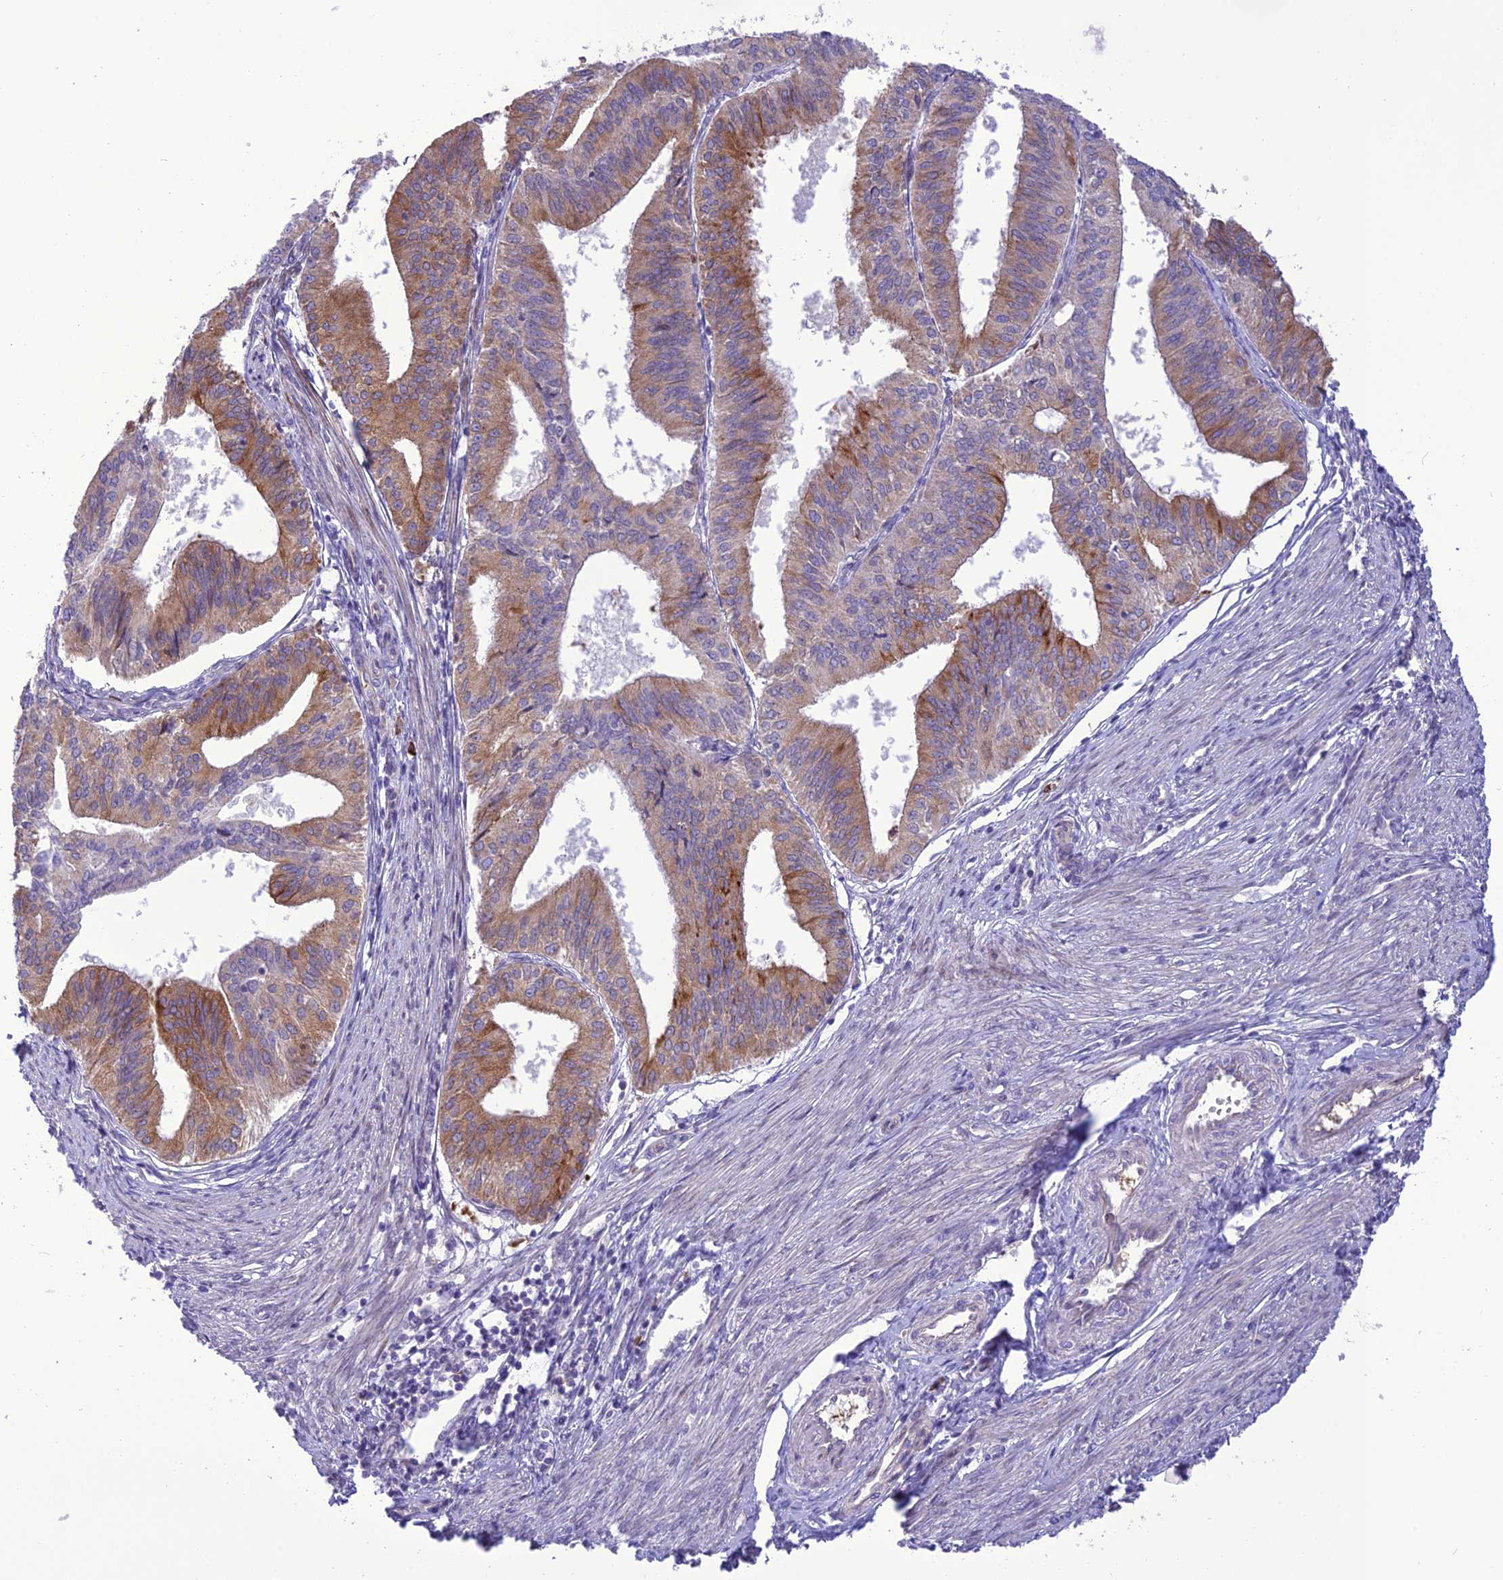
{"staining": {"intensity": "moderate", "quantity": "25%-75%", "location": "cytoplasmic/membranous"}, "tissue": "endometrial cancer", "cell_type": "Tumor cells", "image_type": "cancer", "snomed": [{"axis": "morphology", "description": "Adenocarcinoma, NOS"}, {"axis": "topography", "description": "Endometrium"}], "caption": "Immunohistochemistry (IHC) micrograph of endometrial adenocarcinoma stained for a protein (brown), which demonstrates medium levels of moderate cytoplasmic/membranous staining in about 25%-75% of tumor cells.", "gene": "JMY", "patient": {"sex": "female", "age": 50}}